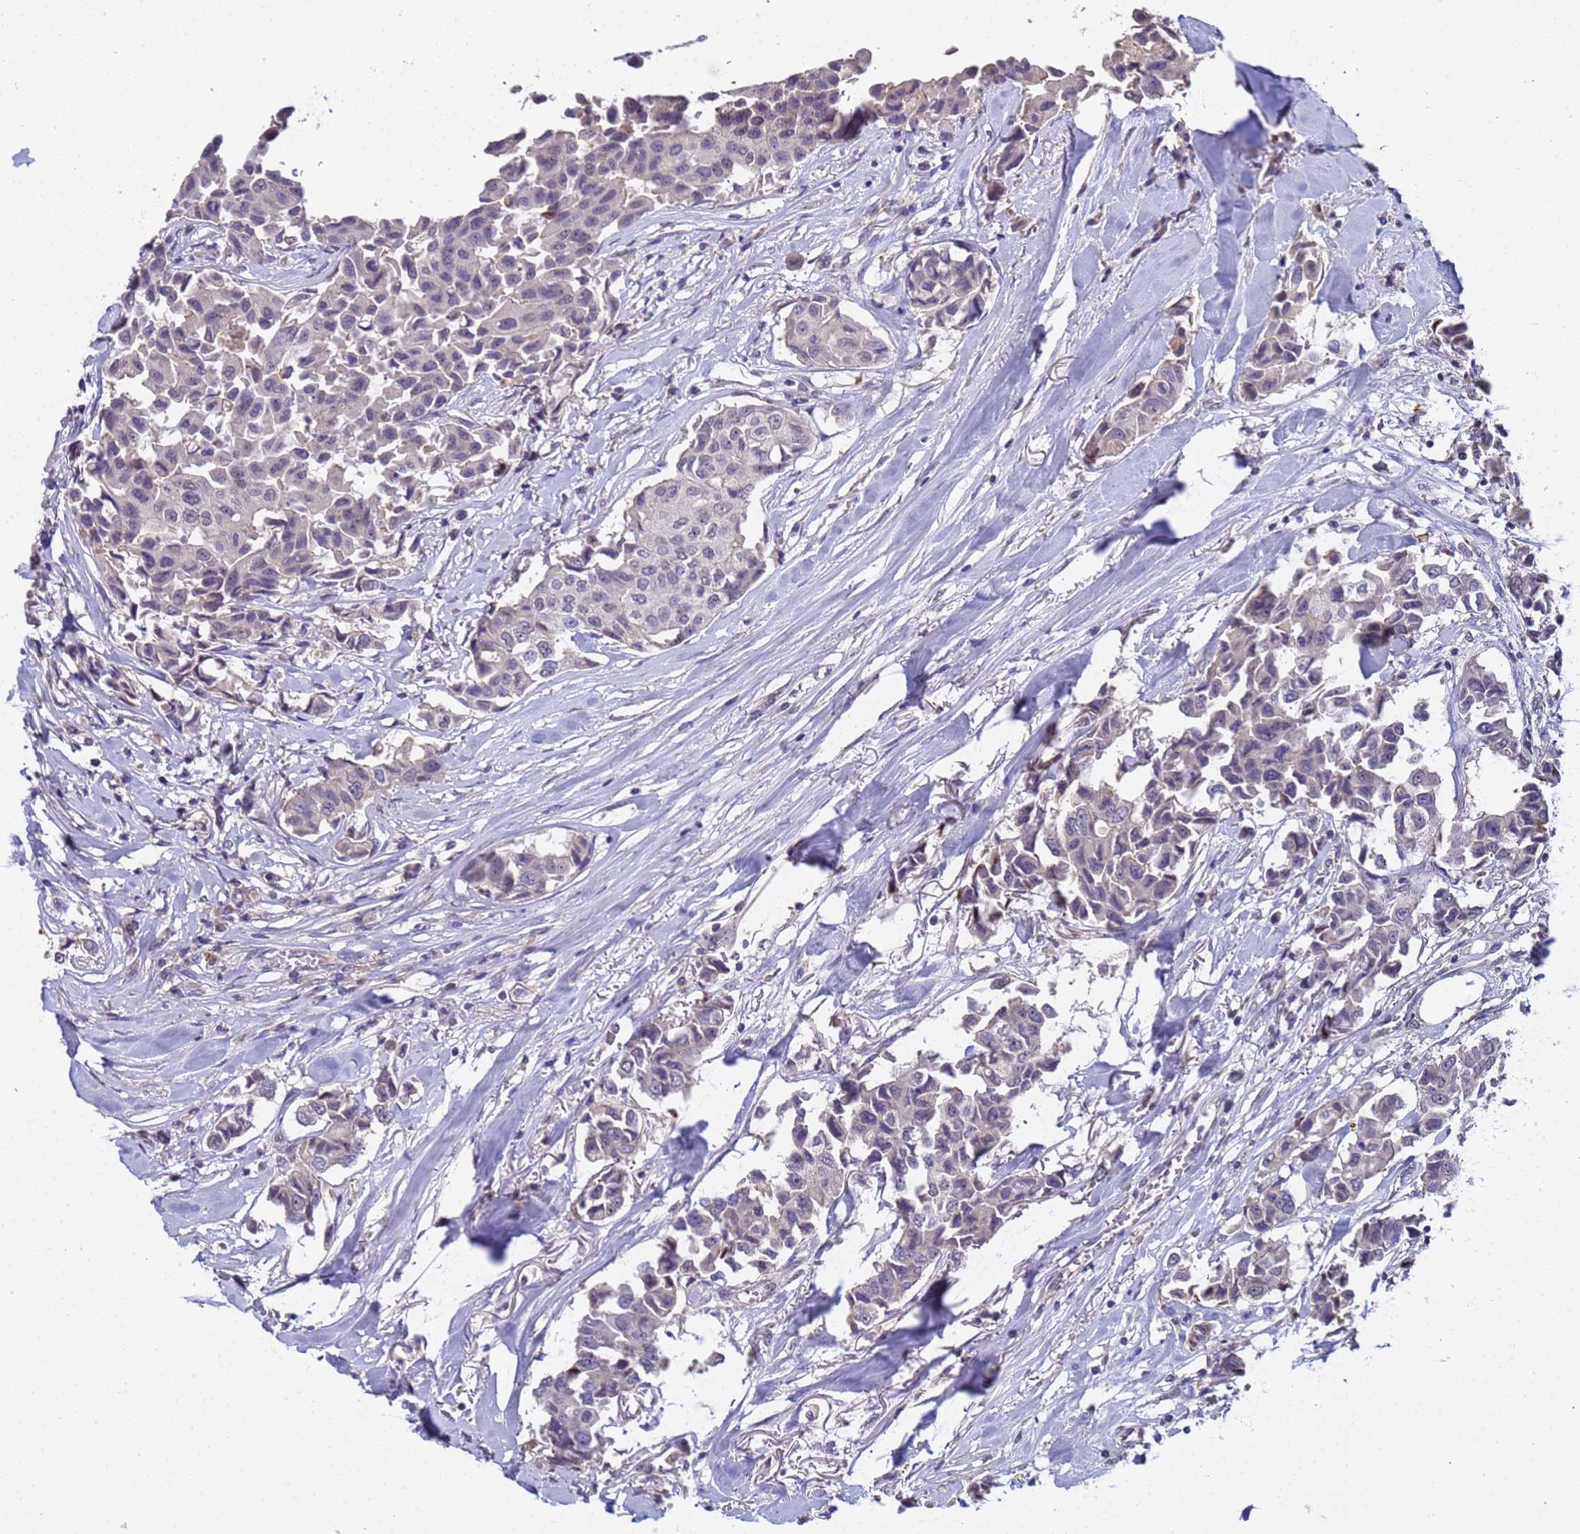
{"staining": {"intensity": "negative", "quantity": "none", "location": "none"}, "tissue": "breast cancer", "cell_type": "Tumor cells", "image_type": "cancer", "snomed": [{"axis": "morphology", "description": "Duct carcinoma"}, {"axis": "topography", "description": "Breast"}], "caption": "DAB (3,3'-diaminobenzidine) immunohistochemical staining of breast cancer (infiltrating ductal carcinoma) demonstrates no significant expression in tumor cells.", "gene": "ZNF248", "patient": {"sex": "female", "age": 80}}